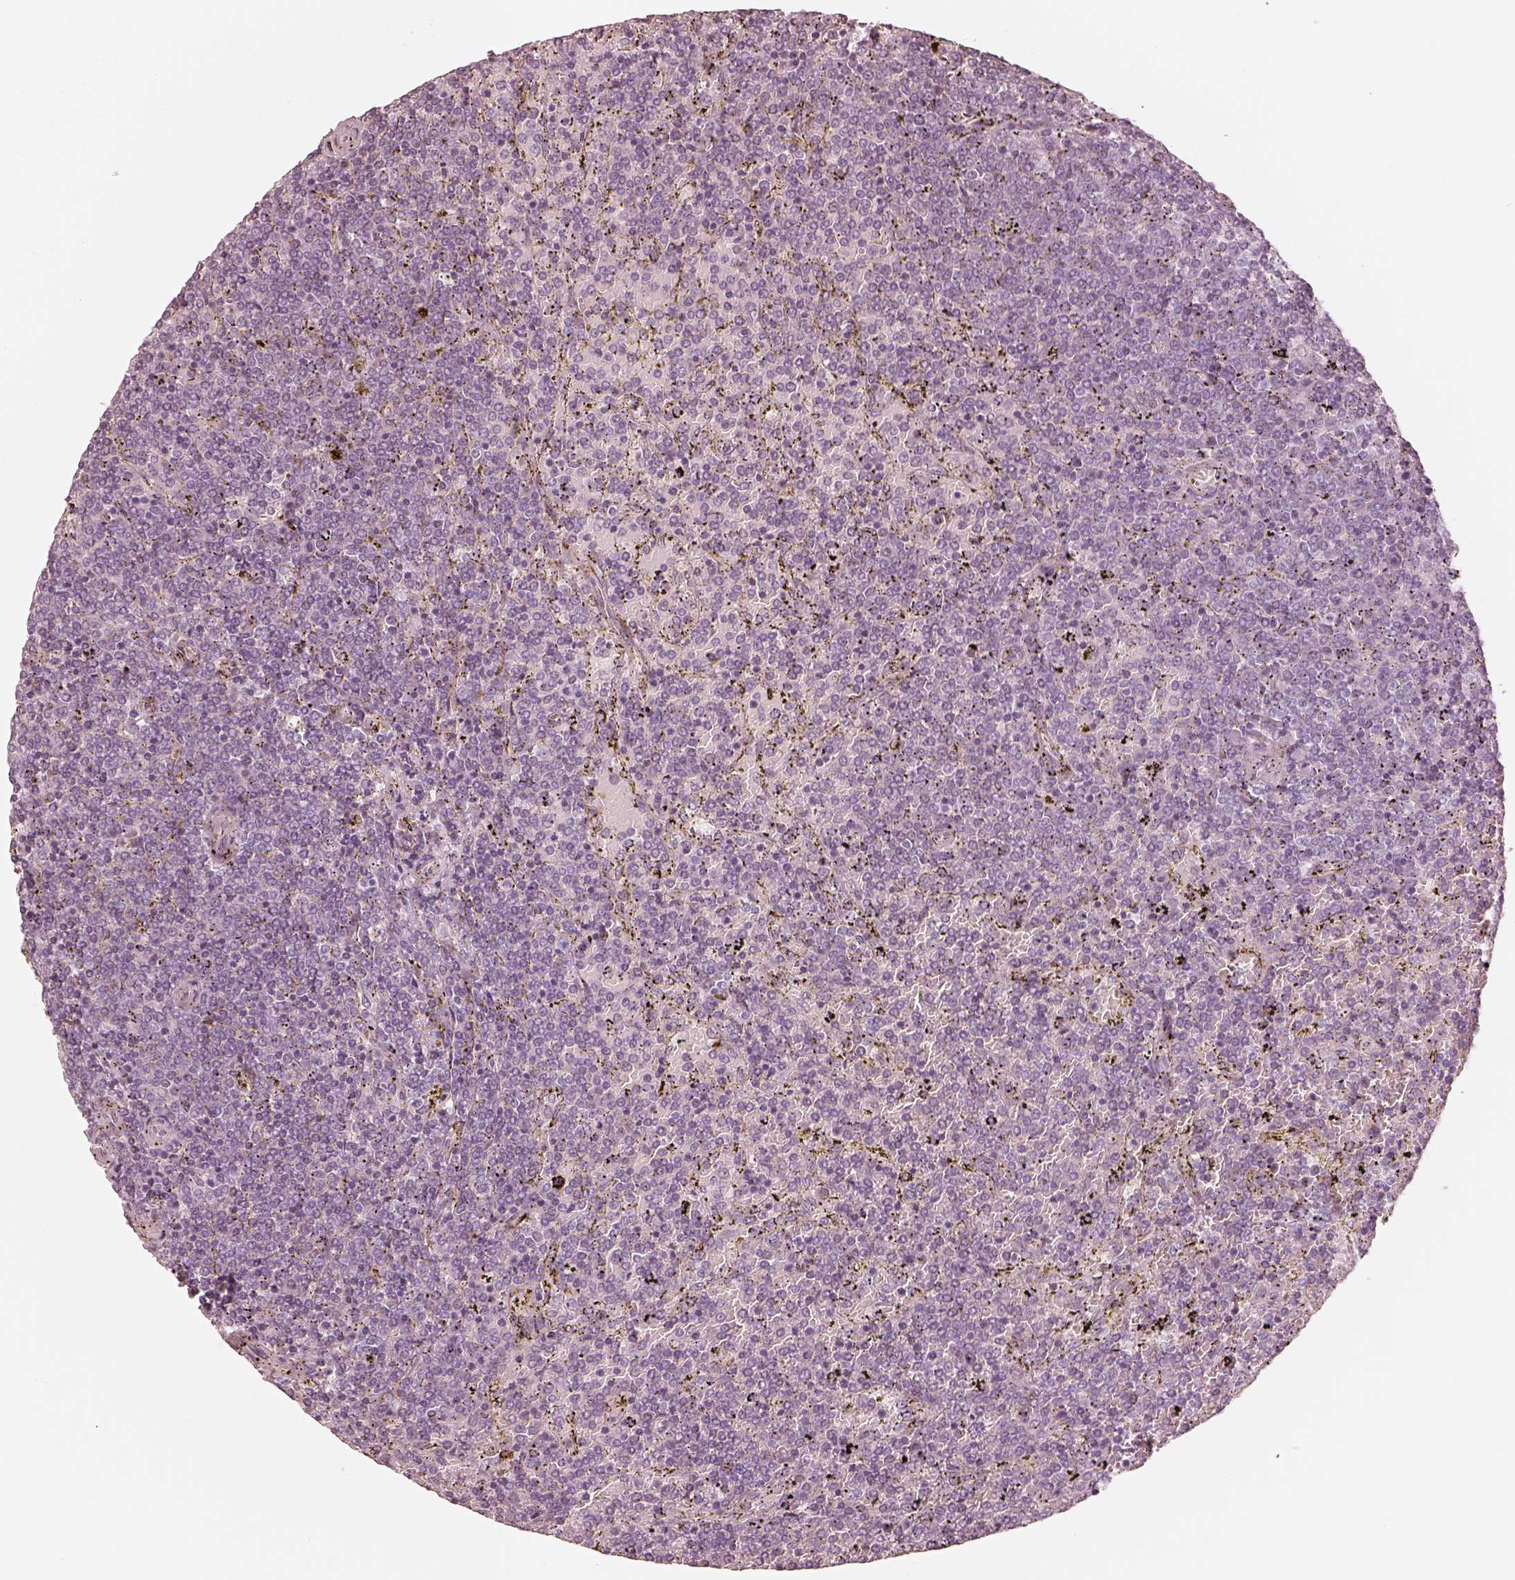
{"staining": {"intensity": "negative", "quantity": "none", "location": "none"}, "tissue": "lymphoma", "cell_type": "Tumor cells", "image_type": "cancer", "snomed": [{"axis": "morphology", "description": "Malignant lymphoma, non-Hodgkin's type, Low grade"}, {"axis": "topography", "description": "Spleen"}], "caption": "This is a micrograph of immunohistochemistry staining of low-grade malignant lymphoma, non-Hodgkin's type, which shows no staining in tumor cells.", "gene": "WLS", "patient": {"sex": "female", "age": 77}}